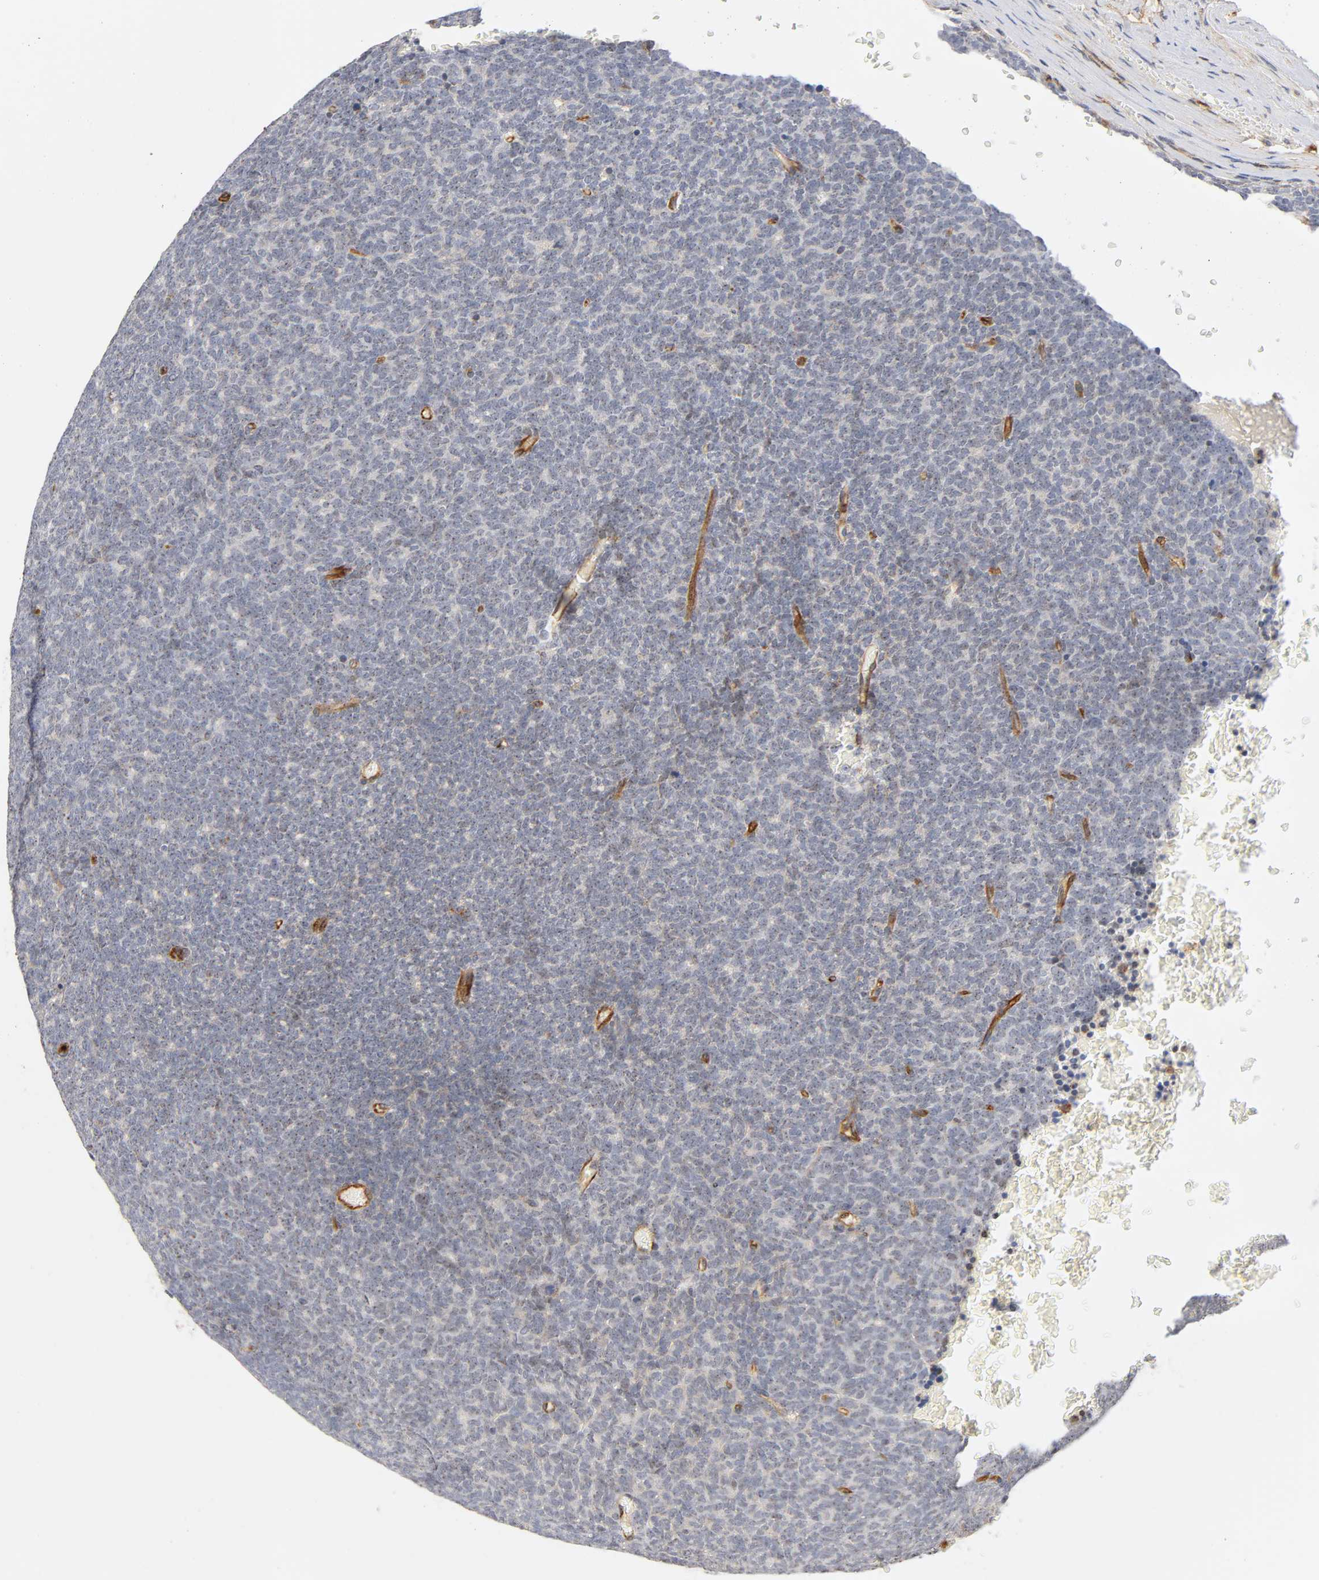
{"staining": {"intensity": "weak", "quantity": "25%-75%", "location": "nuclear"}, "tissue": "renal cancer", "cell_type": "Tumor cells", "image_type": "cancer", "snomed": [{"axis": "morphology", "description": "Neoplasm, malignant, NOS"}, {"axis": "topography", "description": "Kidney"}], "caption": "Renal malignant neoplasm stained for a protein exhibits weak nuclear positivity in tumor cells.", "gene": "PLD1", "patient": {"sex": "male", "age": 28}}